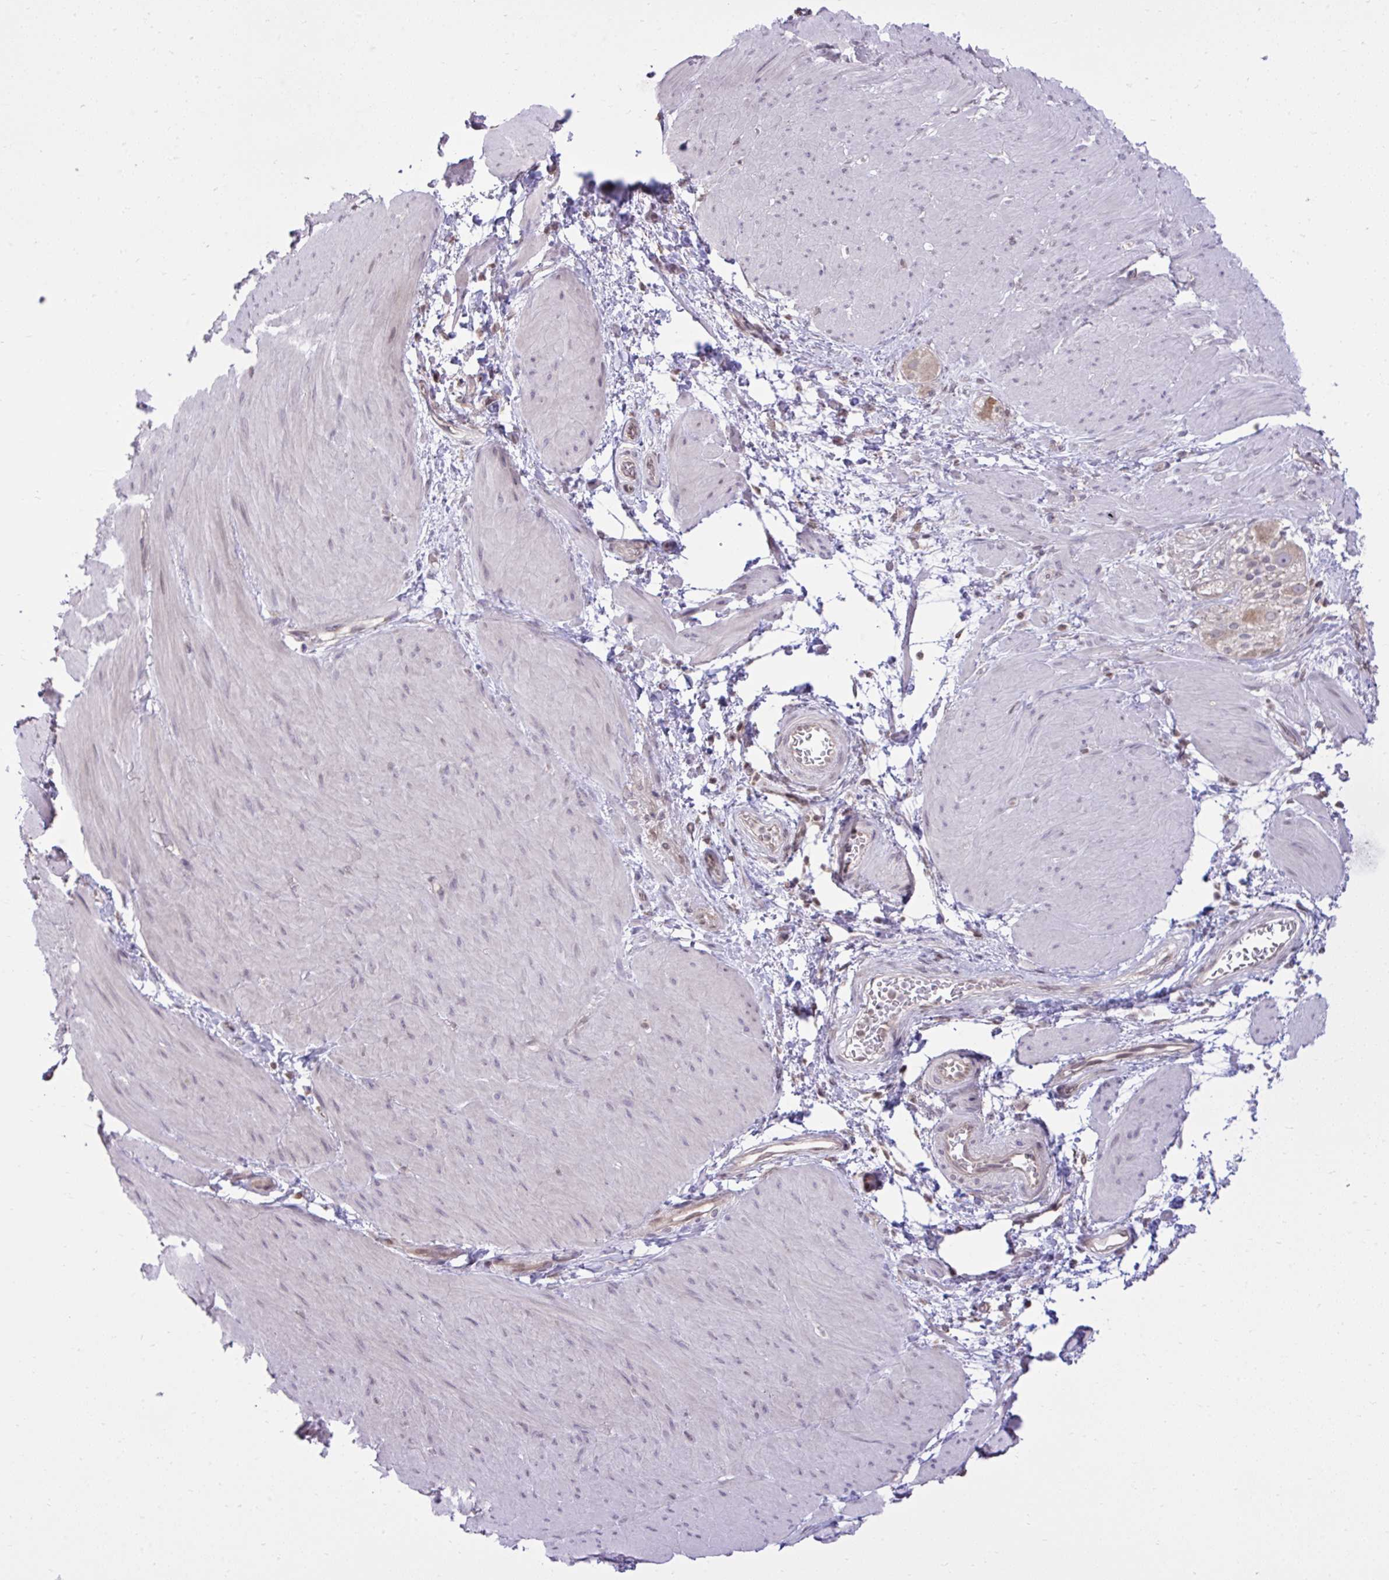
{"staining": {"intensity": "negative", "quantity": "none", "location": "none"}, "tissue": "smooth muscle", "cell_type": "Smooth muscle cells", "image_type": "normal", "snomed": [{"axis": "morphology", "description": "Normal tissue, NOS"}, {"axis": "topography", "description": "Smooth muscle"}, {"axis": "topography", "description": "Rectum"}], "caption": "Unremarkable smooth muscle was stained to show a protein in brown. There is no significant expression in smooth muscle cells. (DAB (3,3'-diaminobenzidine) IHC visualized using brightfield microscopy, high magnification).", "gene": "CYP20A1", "patient": {"sex": "male", "age": 53}}